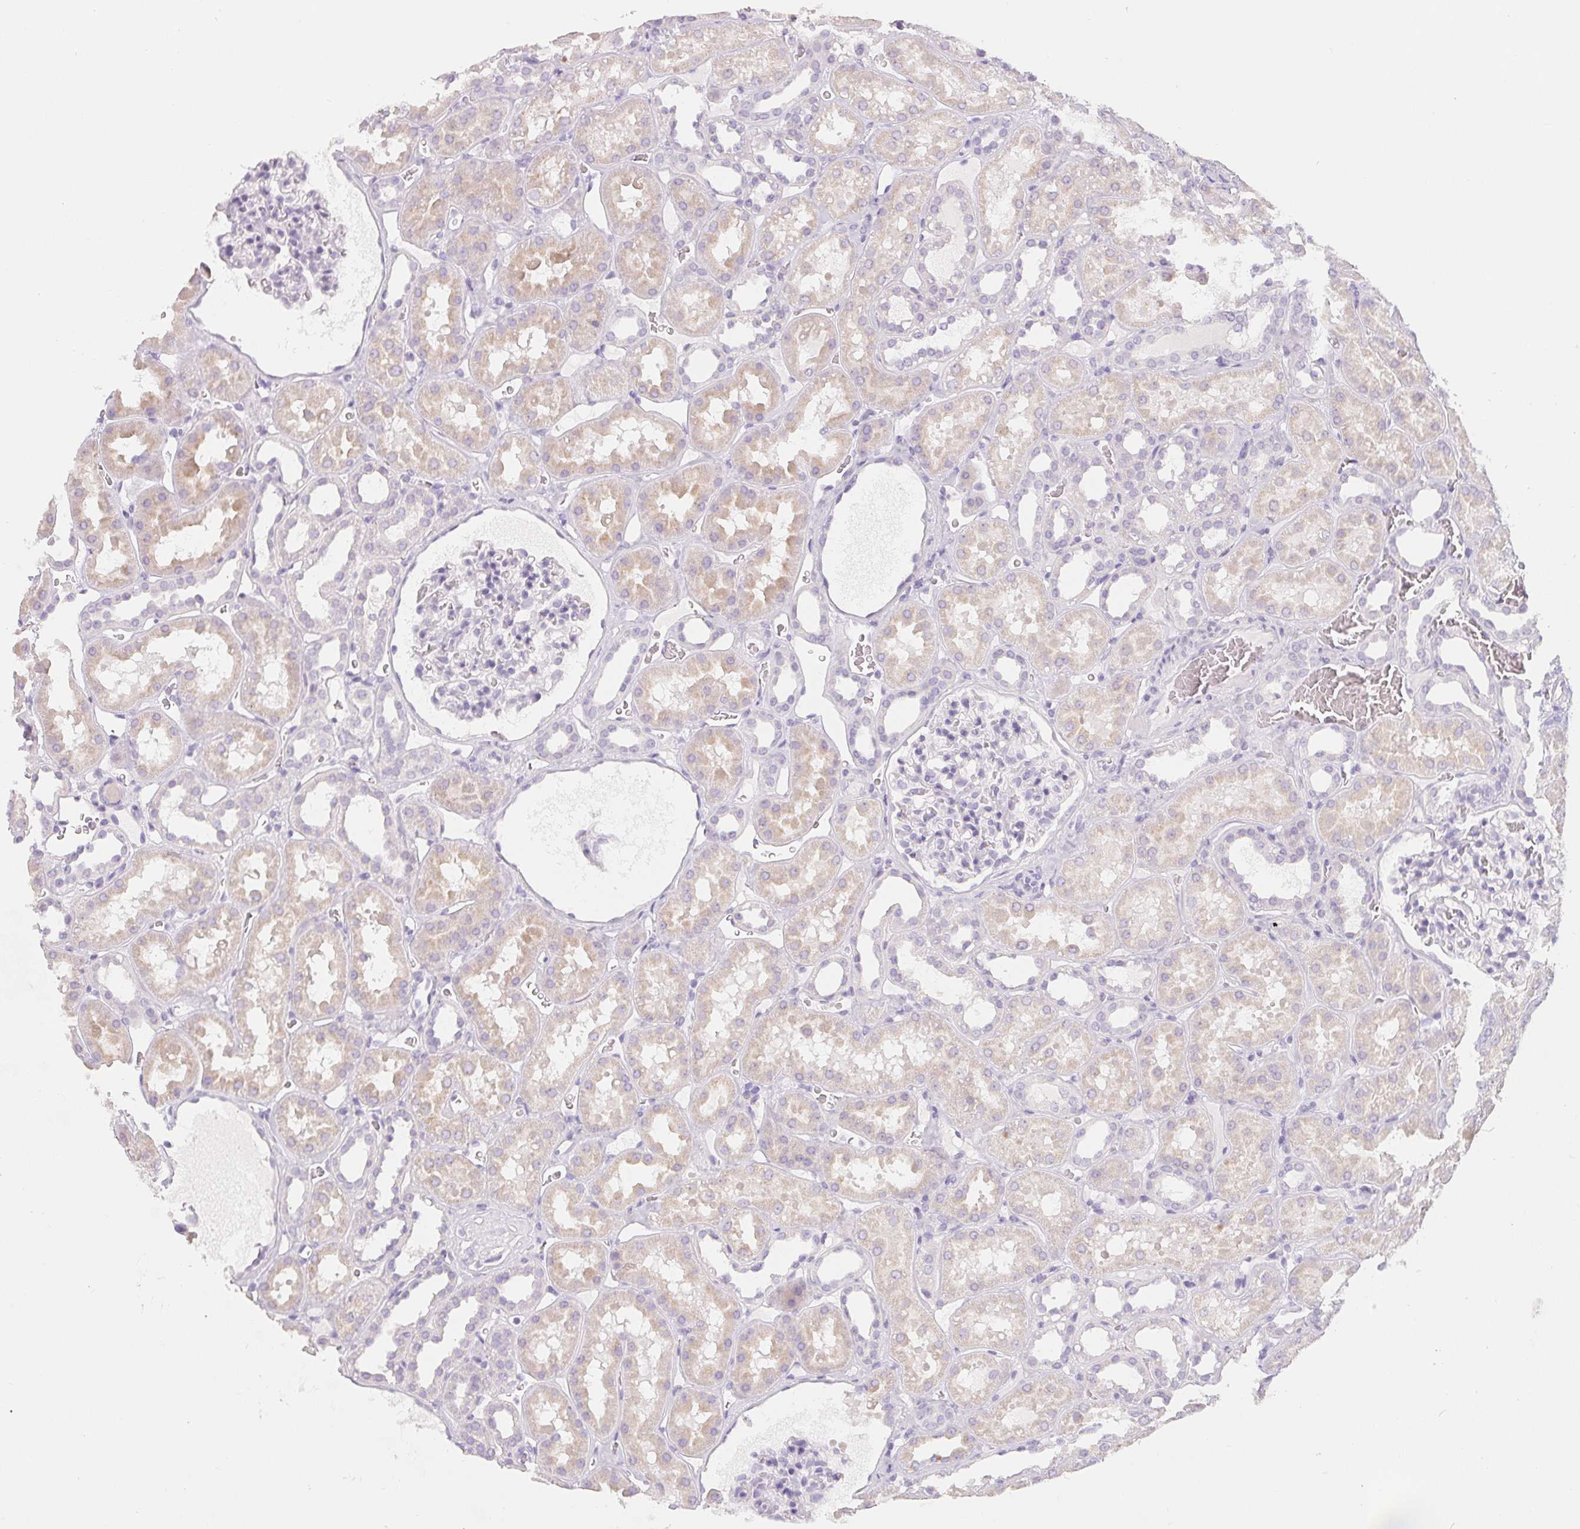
{"staining": {"intensity": "negative", "quantity": "none", "location": "none"}, "tissue": "kidney", "cell_type": "Cells in glomeruli", "image_type": "normal", "snomed": [{"axis": "morphology", "description": "Normal tissue, NOS"}, {"axis": "topography", "description": "Kidney"}], "caption": "Immunohistochemistry (IHC) micrograph of normal kidney: kidney stained with DAB exhibits no significant protein positivity in cells in glomeruli.", "gene": "SPACA5B", "patient": {"sex": "female", "age": 41}}